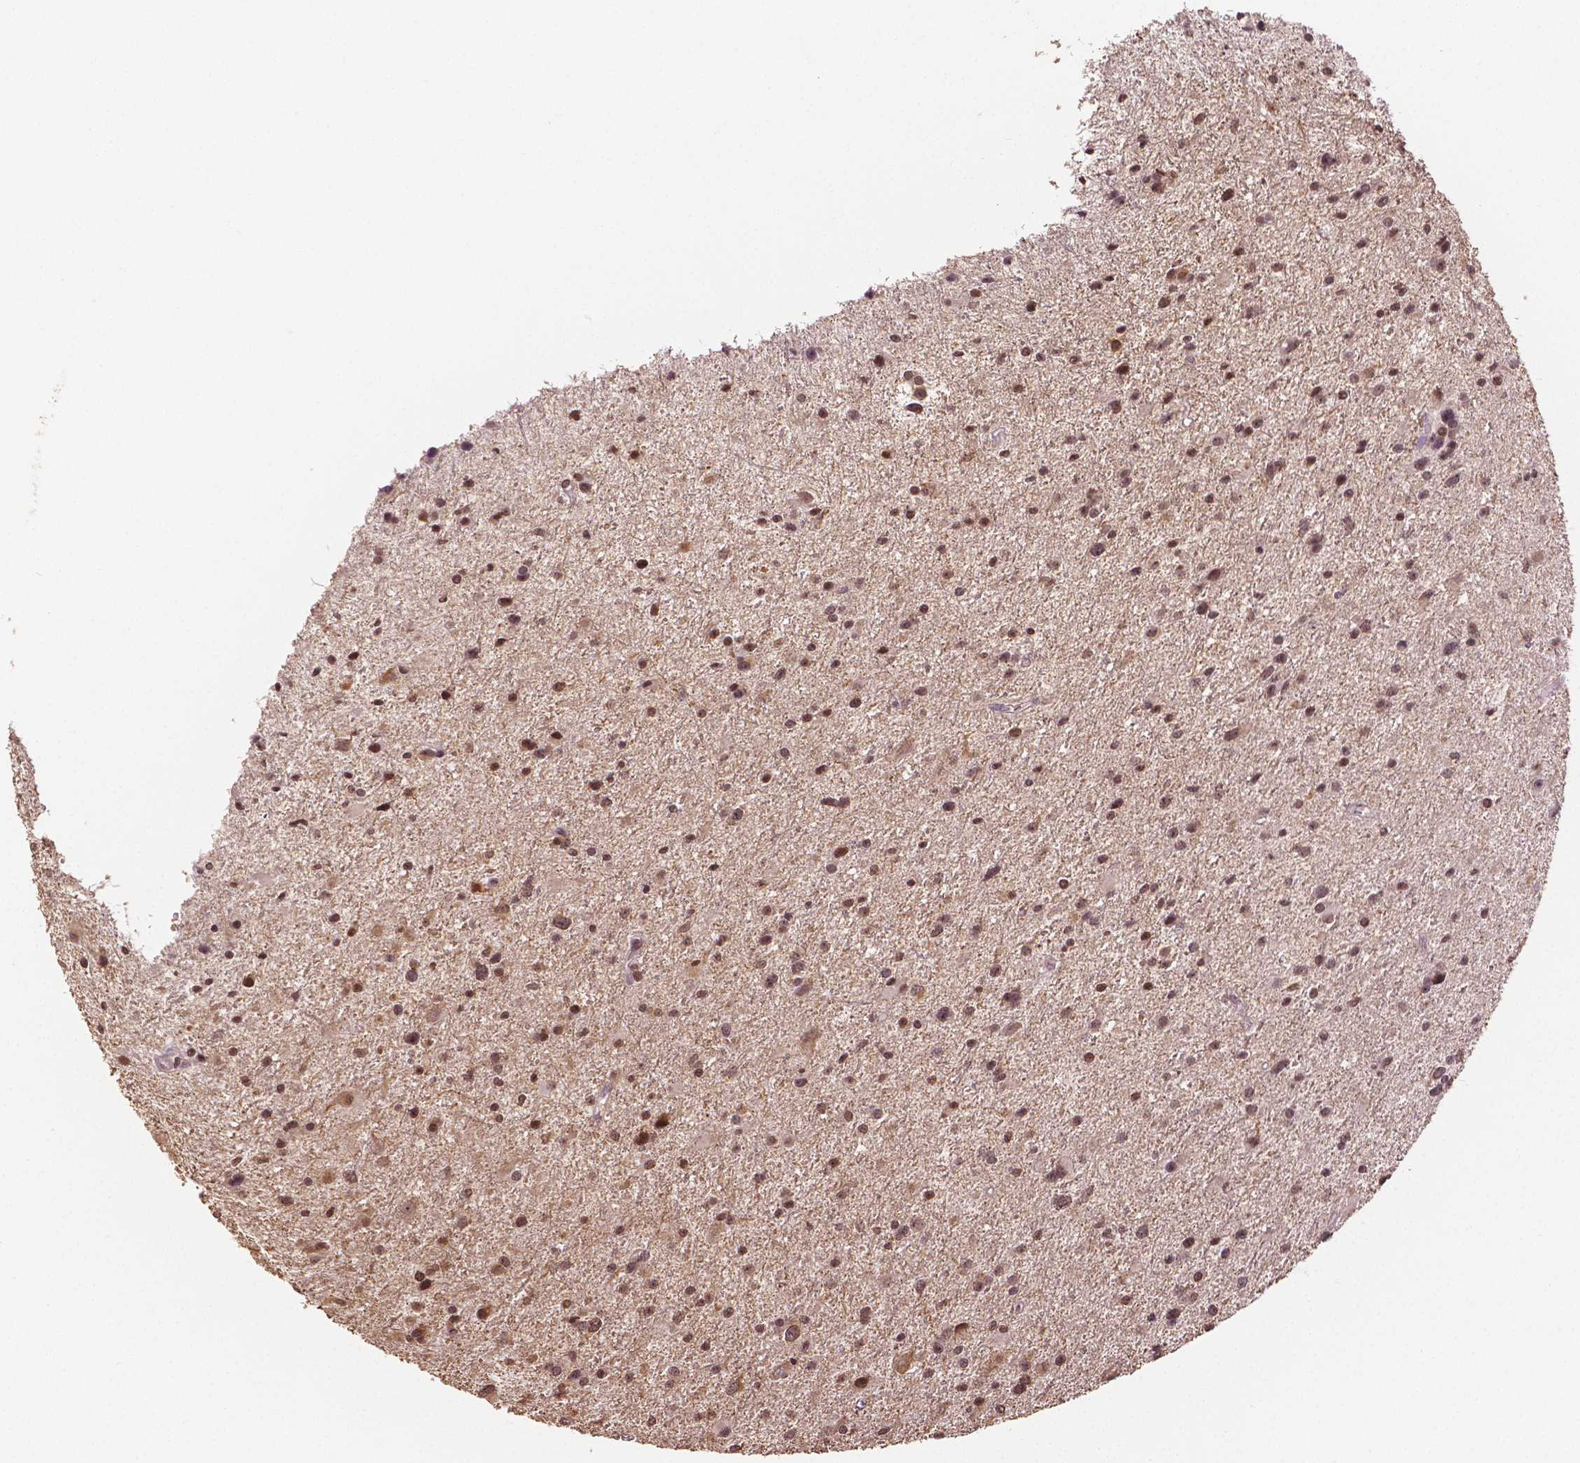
{"staining": {"intensity": "moderate", "quantity": ">75%", "location": "nuclear"}, "tissue": "glioma", "cell_type": "Tumor cells", "image_type": "cancer", "snomed": [{"axis": "morphology", "description": "Glioma, malignant, Low grade"}, {"axis": "topography", "description": "Brain"}], "caption": "High-magnification brightfield microscopy of glioma stained with DAB (3,3'-diaminobenzidine) (brown) and counterstained with hematoxylin (blue). tumor cells exhibit moderate nuclear positivity is present in approximately>75% of cells. The protein of interest is stained brown, and the nuclei are stained in blue (DAB IHC with brightfield microscopy, high magnification).", "gene": "DEK", "patient": {"sex": "female", "age": 32}}